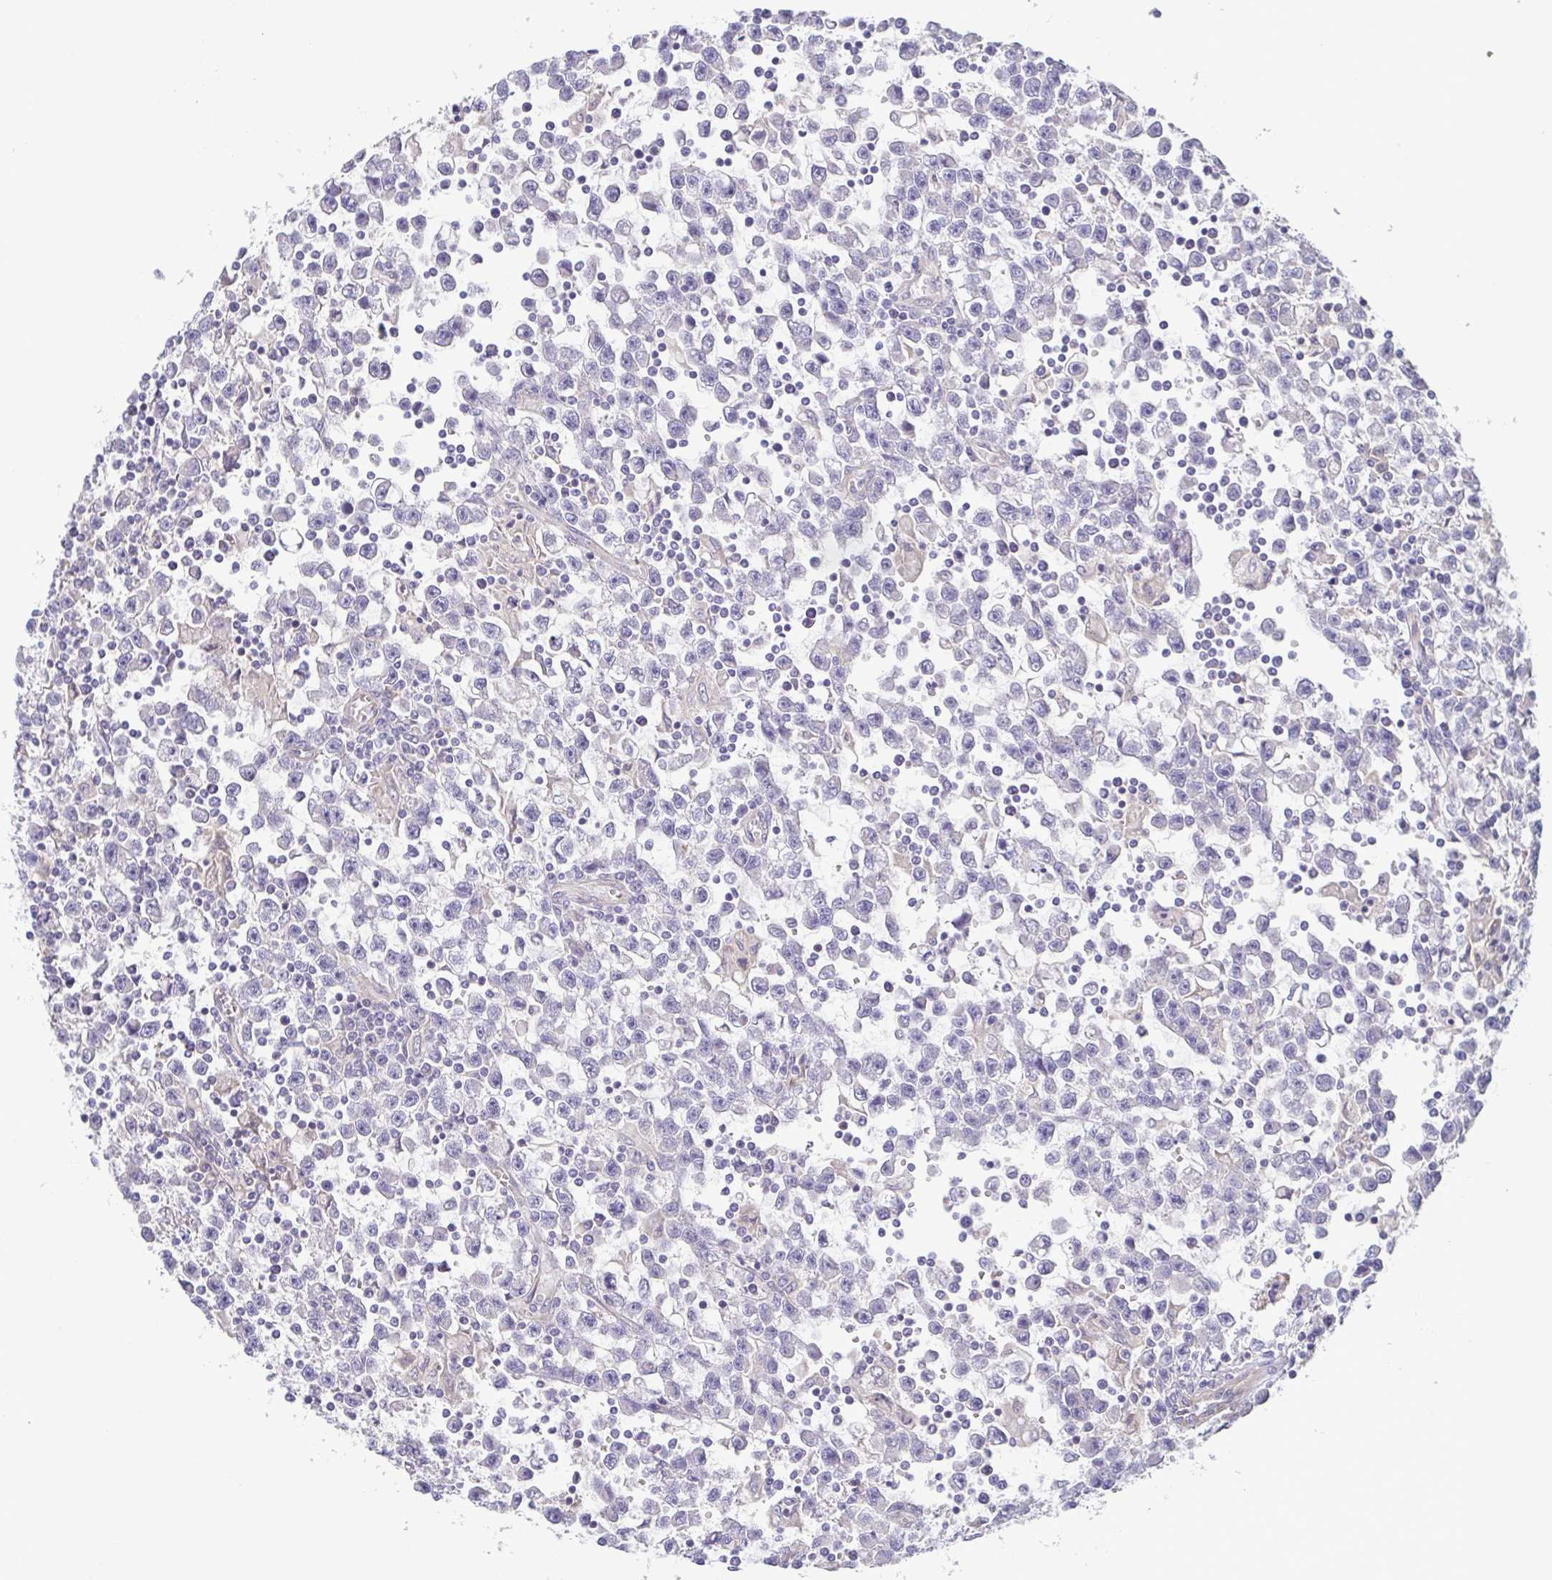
{"staining": {"intensity": "negative", "quantity": "none", "location": "none"}, "tissue": "testis cancer", "cell_type": "Tumor cells", "image_type": "cancer", "snomed": [{"axis": "morphology", "description": "Seminoma, NOS"}, {"axis": "topography", "description": "Testis"}], "caption": "Protein analysis of testis cancer (seminoma) demonstrates no significant staining in tumor cells.", "gene": "LMF2", "patient": {"sex": "male", "age": 31}}